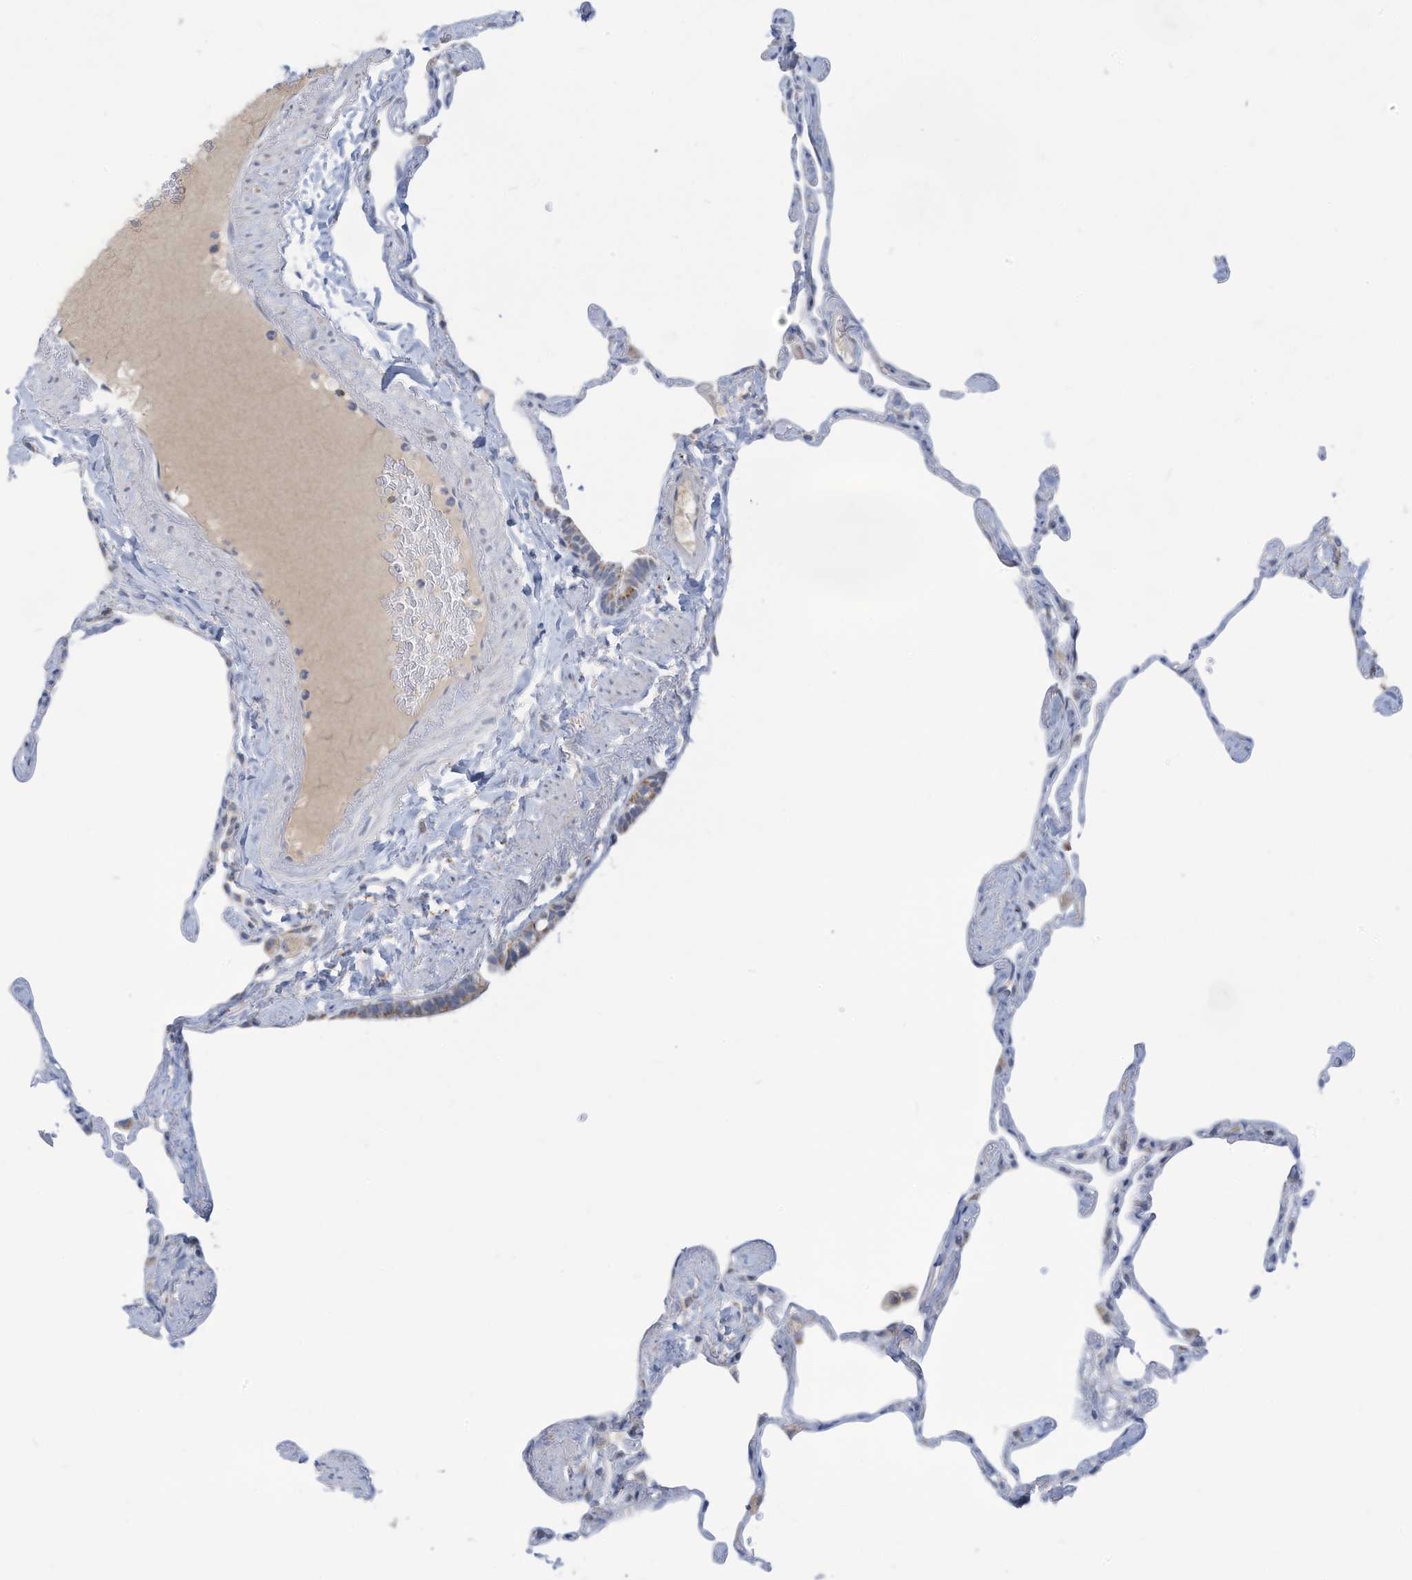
{"staining": {"intensity": "negative", "quantity": "none", "location": "none"}, "tissue": "lung", "cell_type": "Alveolar cells", "image_type": "normal", "snomed": [{"axis": "morphology", "description": "Normal tissue, NOS"}, {"axis": "topography", "description": "Lung"}], "caption": "This is a image of immunohistochemistry (IHC) staining of benign lung, which shows no expression in alveolar cells. The staining was performed using DAB to visualize the protein expression in brown, while the nuclei were stained in blue with hematoxylin (Magnification: 20x).", "gene": "NLN", "patient": {"sex": "male", "age": 65}}